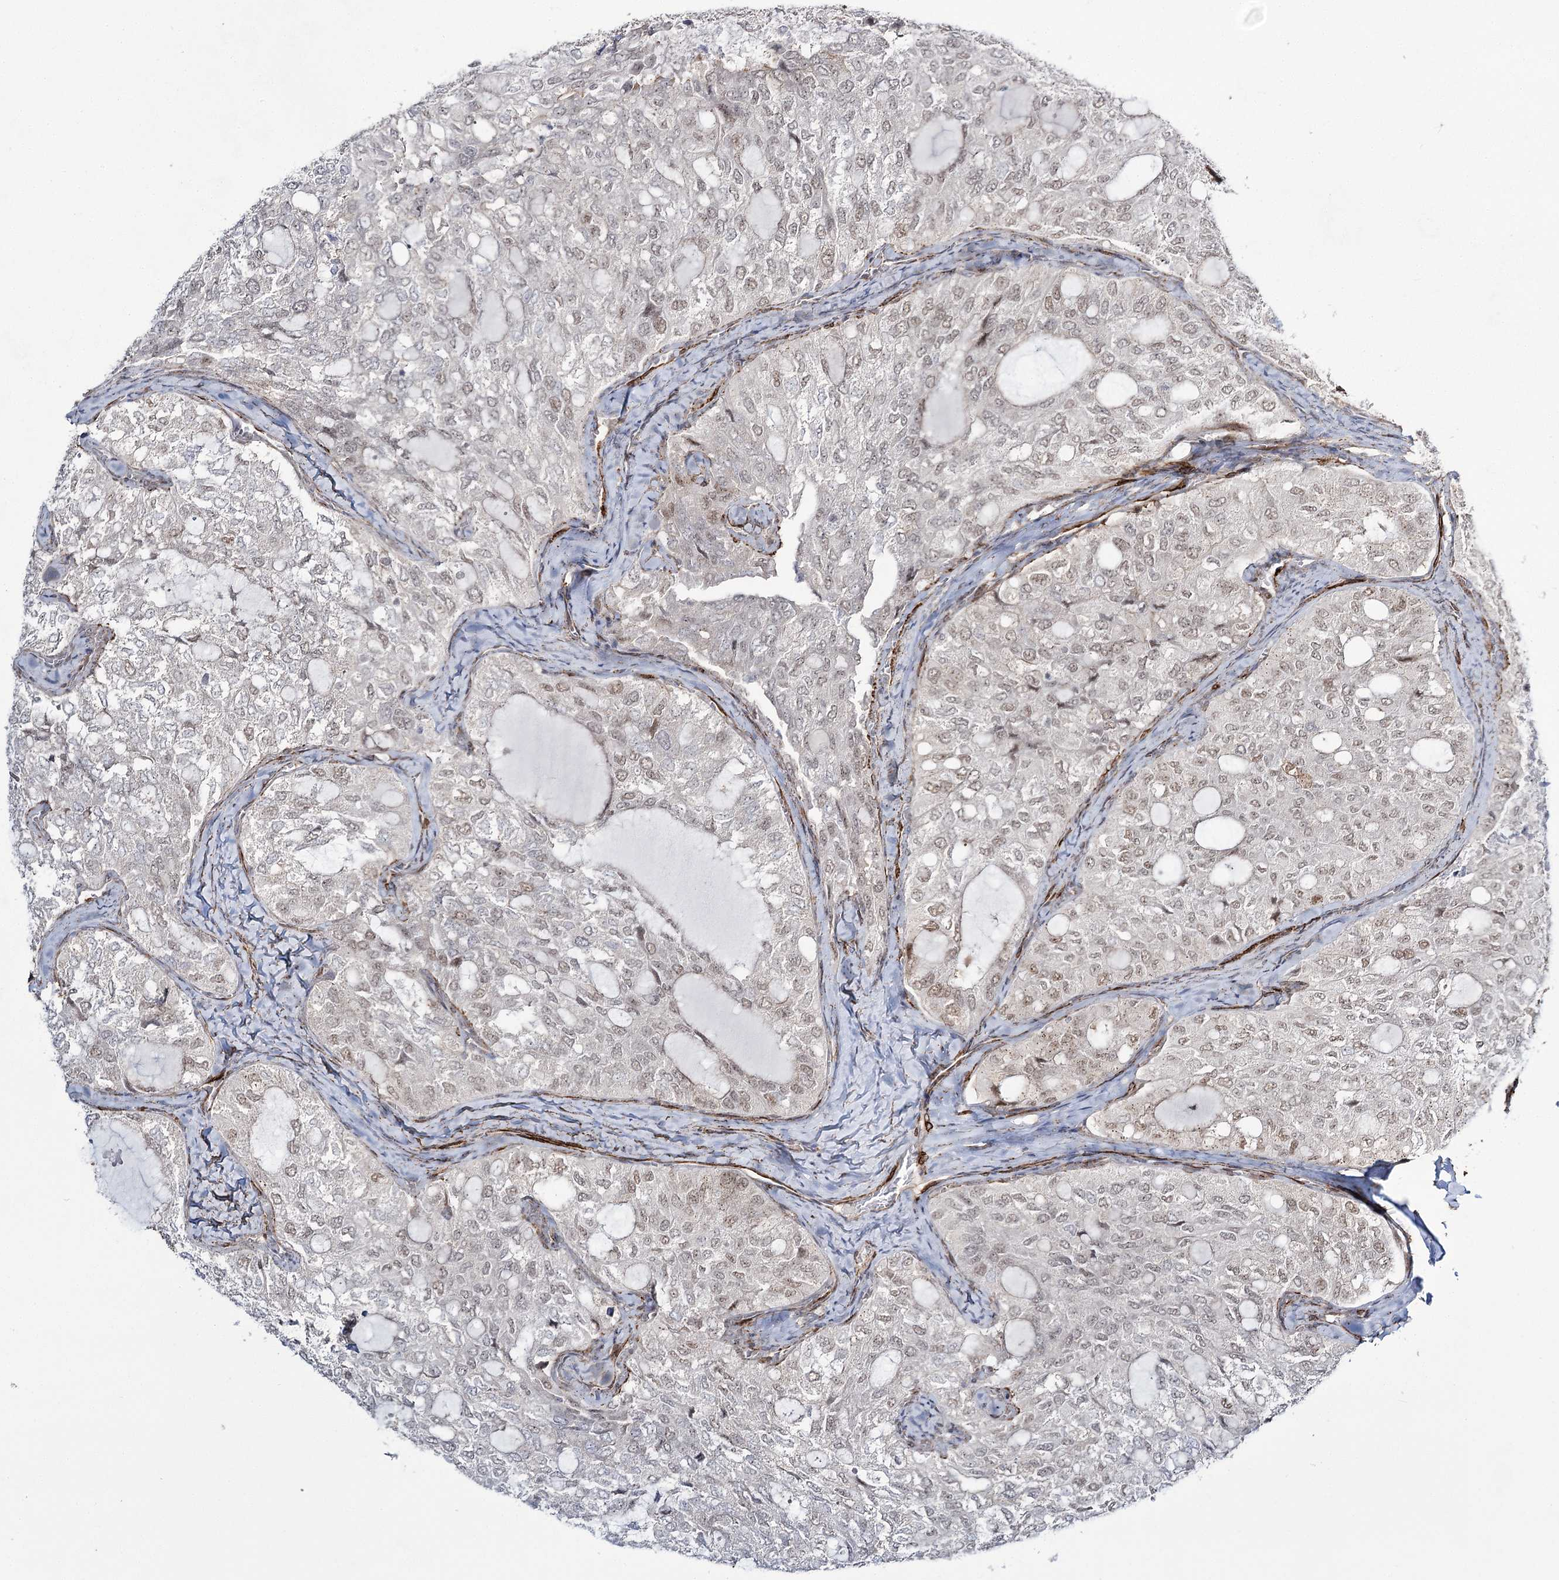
{"staining": {"intensity": "weak", "quantity": "<25%", "location": "nuclear"}, "tissue": "thyroid cancer", "cell_type": "Tumor cells", "image_type": "cancer", "snomed": [{"axis": "morphology", "description": "Follicular adenoma carcinoma, NOS"}, {"axis": "topography", "description": "Thyroid gland"}], "caption": "Thyroid cancer (follicular adenoma carcinoma) was stained to show a protein in brown. There is no significant positivity in tumor cells.", "gene": "CWF19L1", "patient": {"sex": "male", "age": 75}}